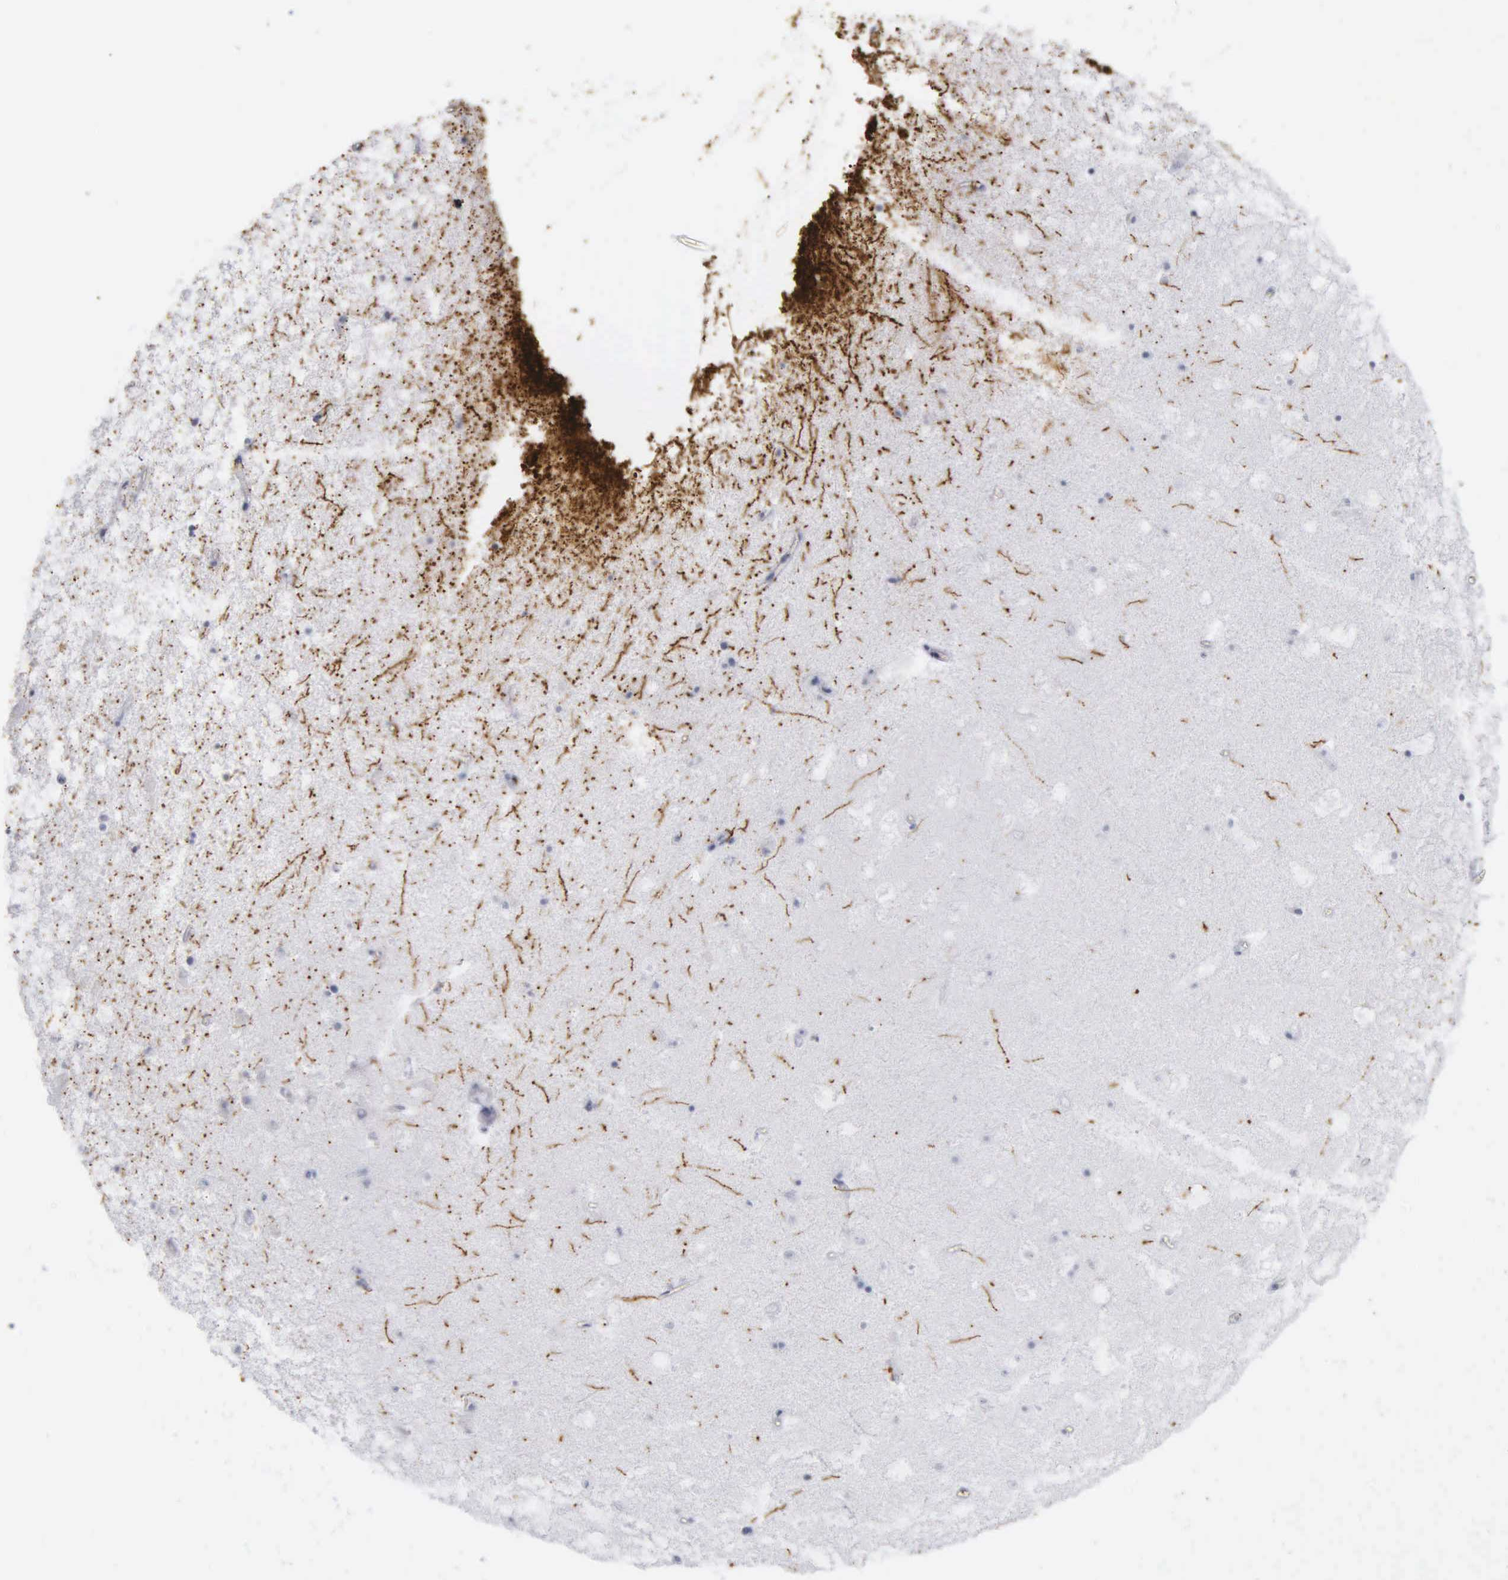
{"staining": {"intensity": "strong", "quantity": "<25%", "location": "cytoplasmic/membranous"}, "tissue": "hippocampus", "cell_type": "Glial cells", "image_type": "normal", "snomed": [{"axis": "morphology", "description": "Normal tissue, NOS"}, {"axis": "topography", "description": "Hippocampus"}], "caption": "Immunohistochemistry (IHC) histopathology image of normal hippocampus: hippocampus stained using IHC demonstrates medium levels of strong protein expression localized specifically in the cytoplasmic/membranous of glial cells, appearing as a cytoplasmic/membranous brown color.", "gene": "DES", "patient": {"sex": "male", "age": 45}}